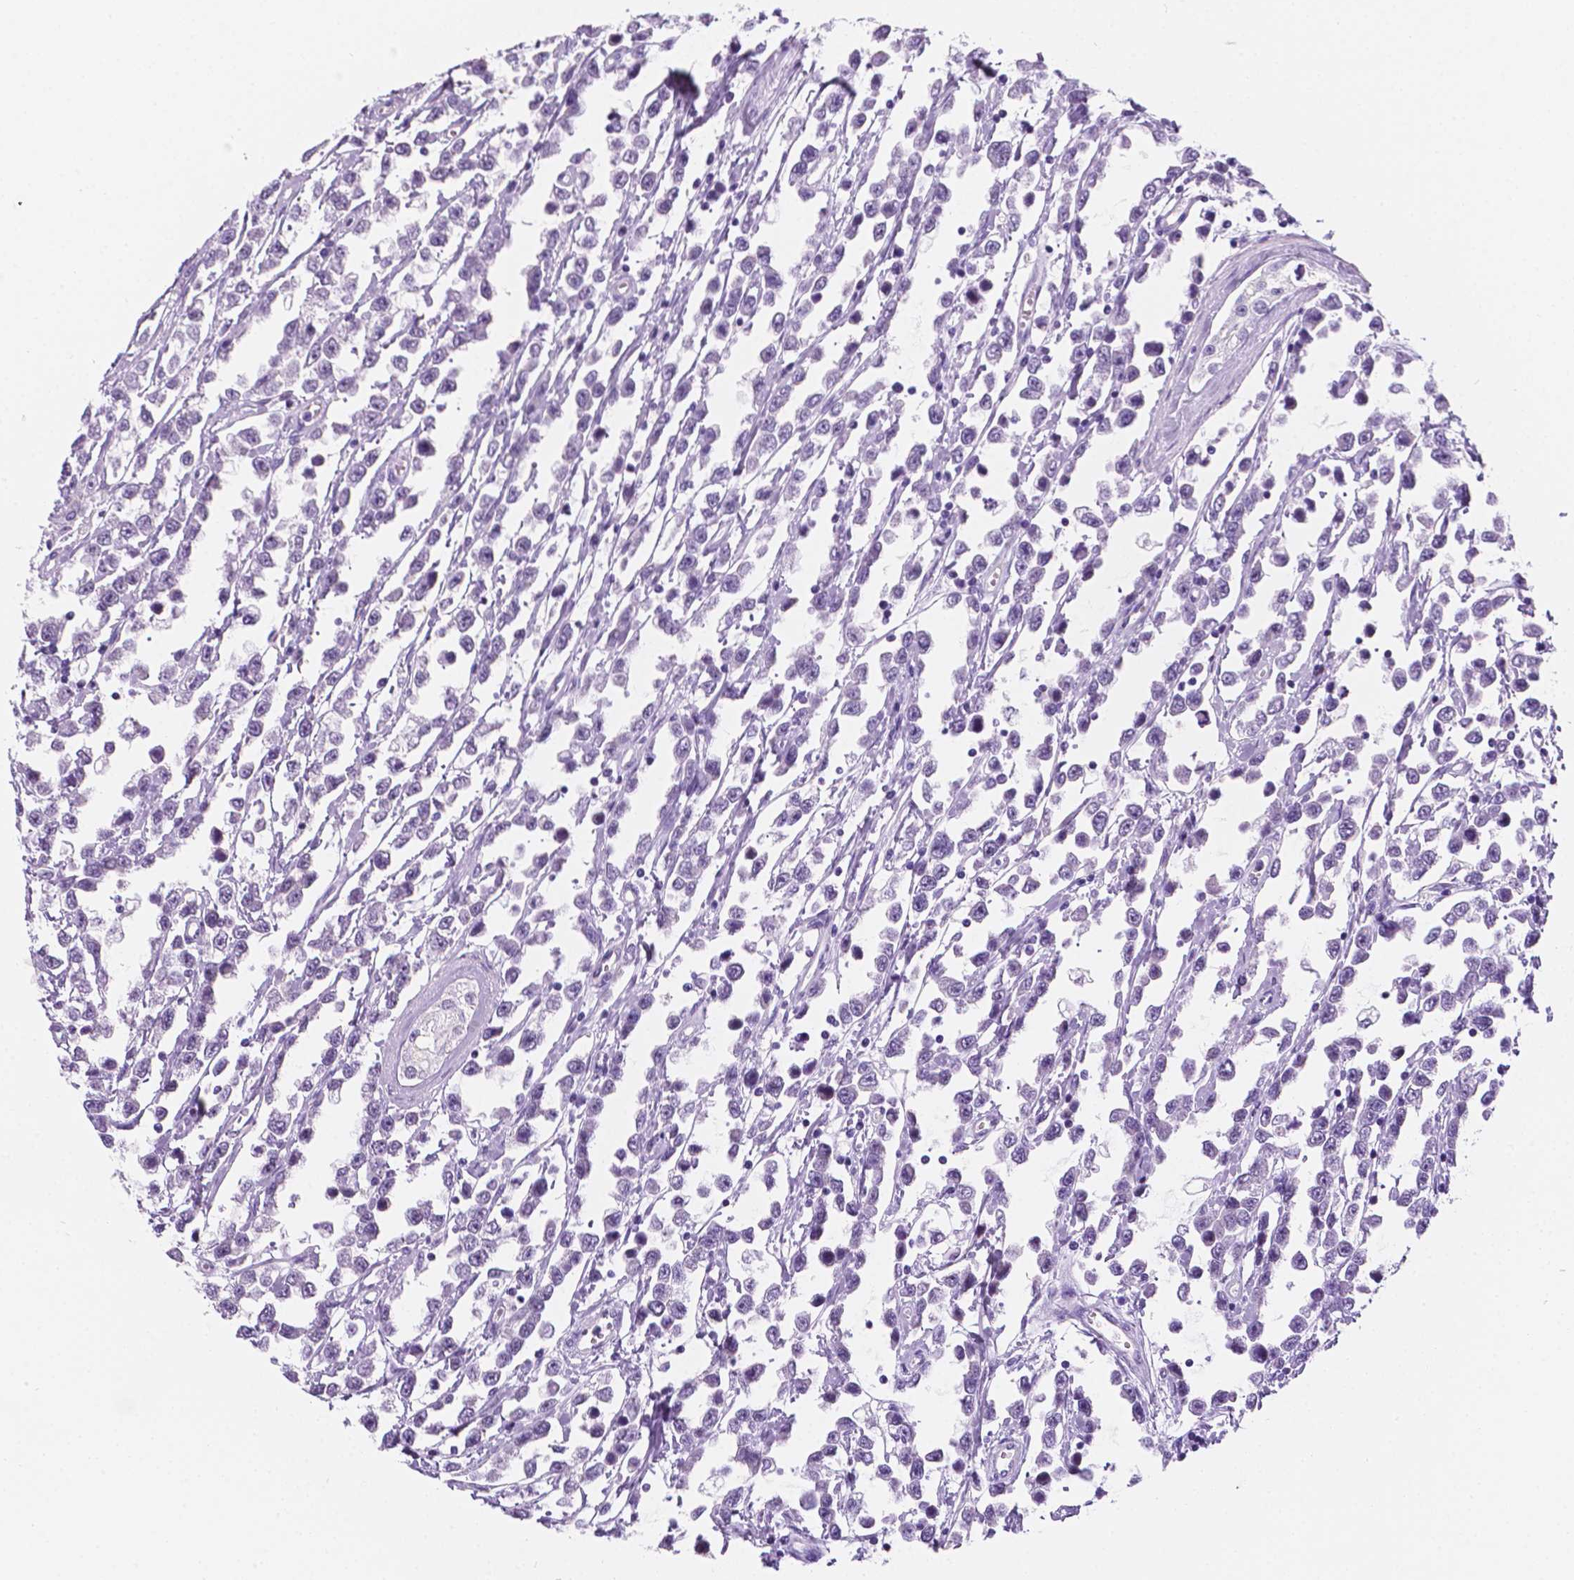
{"staining": {"intensity": "negative", "quantity": "none", "location": "none"}, "tissue": "testis cancer", "cell_type": "Tumor cells", "image_type": "cancer", "snomed": [{"axis": "morphology", "description": "Seminoma, NOS"}, {"axis": "topography", "description": "Testis"}], "caption": "Tumor cells show no significant staining in seminoma (testis). (DAB (3,3'-diaminobenzidine) immunohistochemistry, high magnification).", "gene": "PPL", "patient": {"sex": "male", "age": 34}}